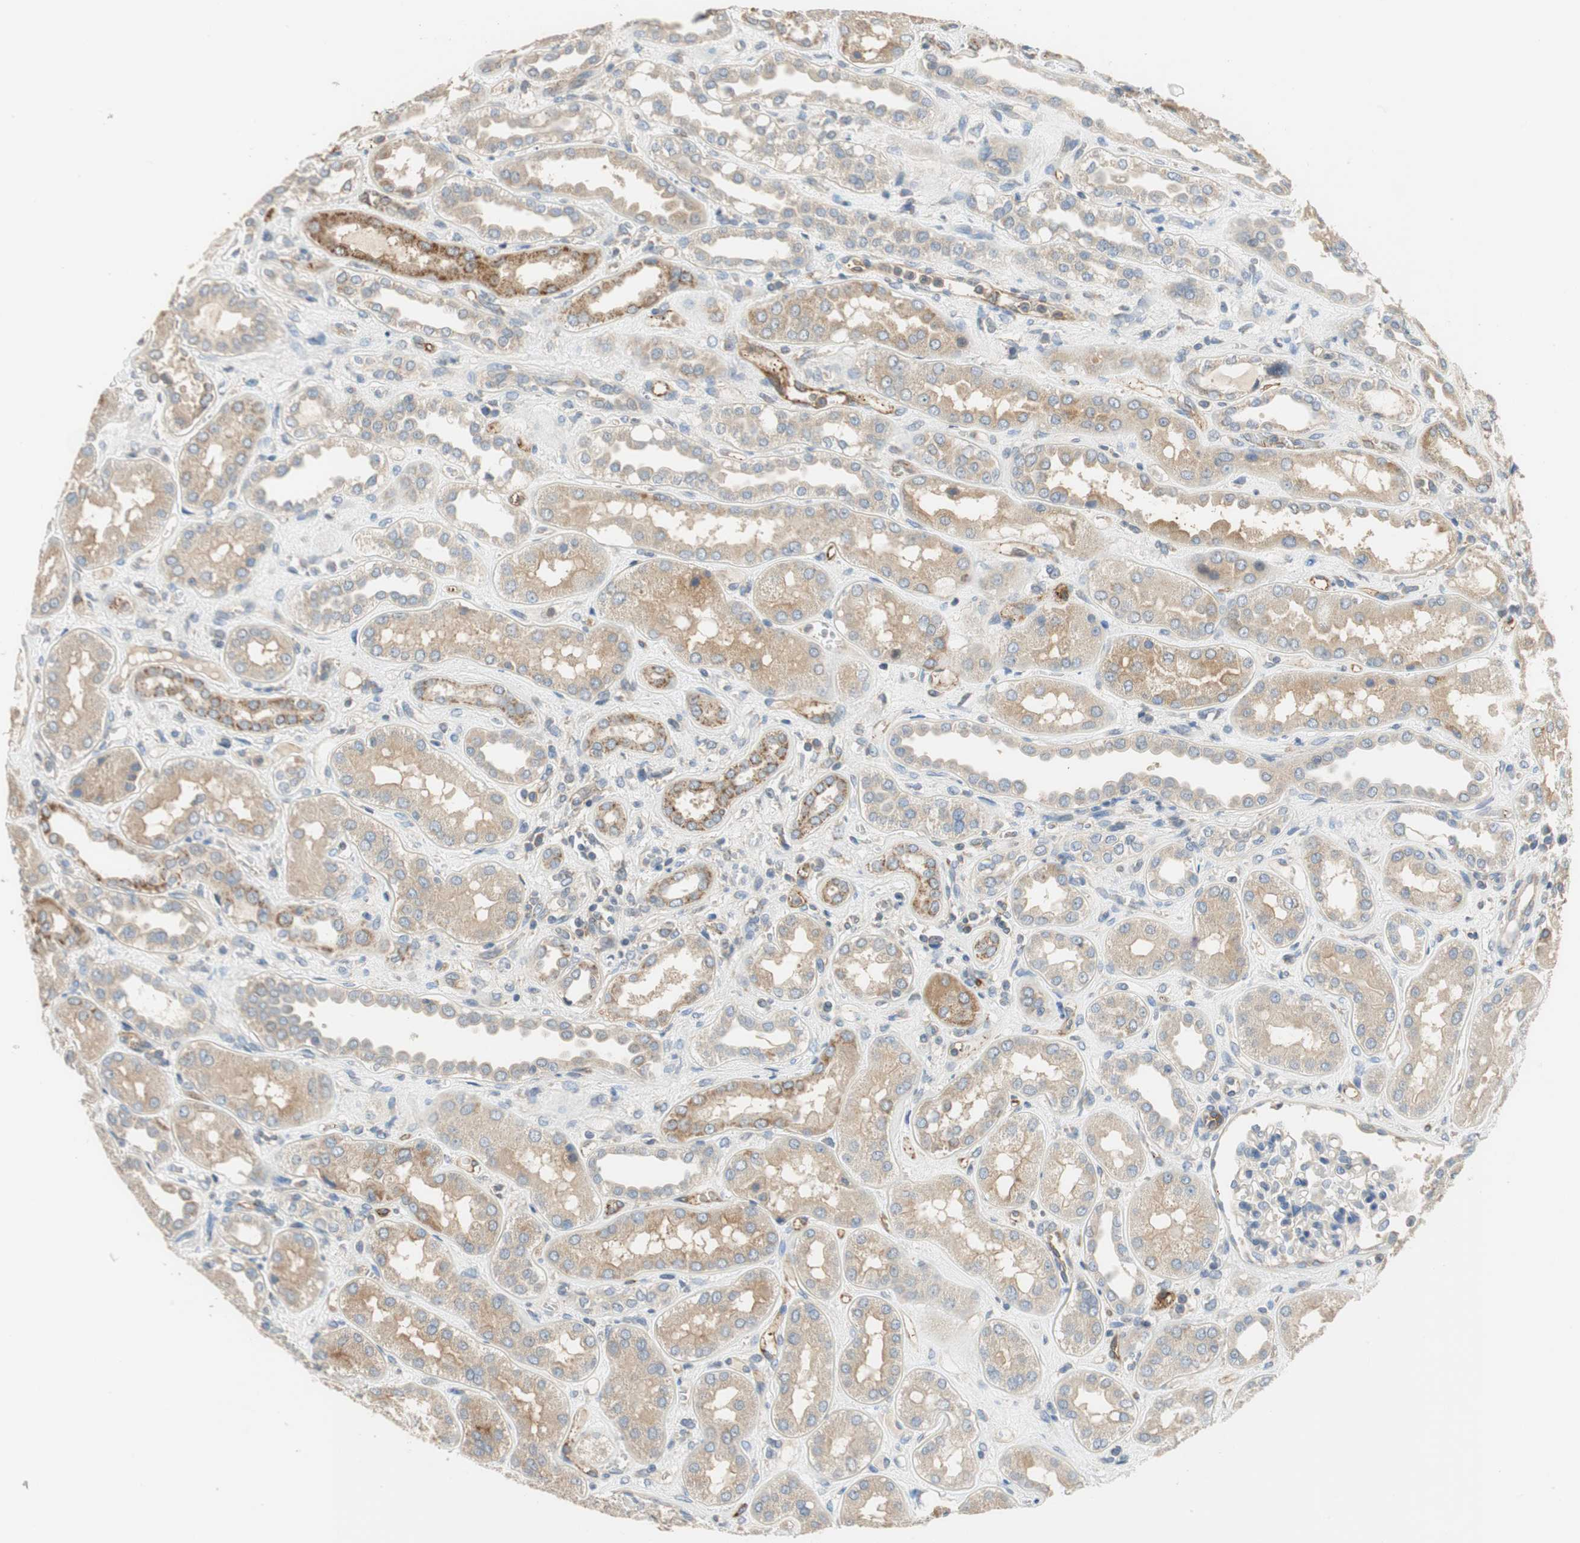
{"staining": {"intensity": "negative", "quantity": "none", "location": "none"}, "tissue": "kidney", "cell_type": "Cells in glomeruli", "image_type": "normal", "snomed": [{"axis": "morphology", "description": "Normal tissue, NOS"}, {"axis": "topography", "description": "Kidney"}], "caption": "The histopathology image shows no staining of cells in glomeruli in benign kidney. (Brightfield microscopy of DAB (3,3'-diaminobenzidine) immunohistochemistry (IHC) at high magnification).", "gene": "ALPL", "patient": {"sex": "male", "age": 59}}